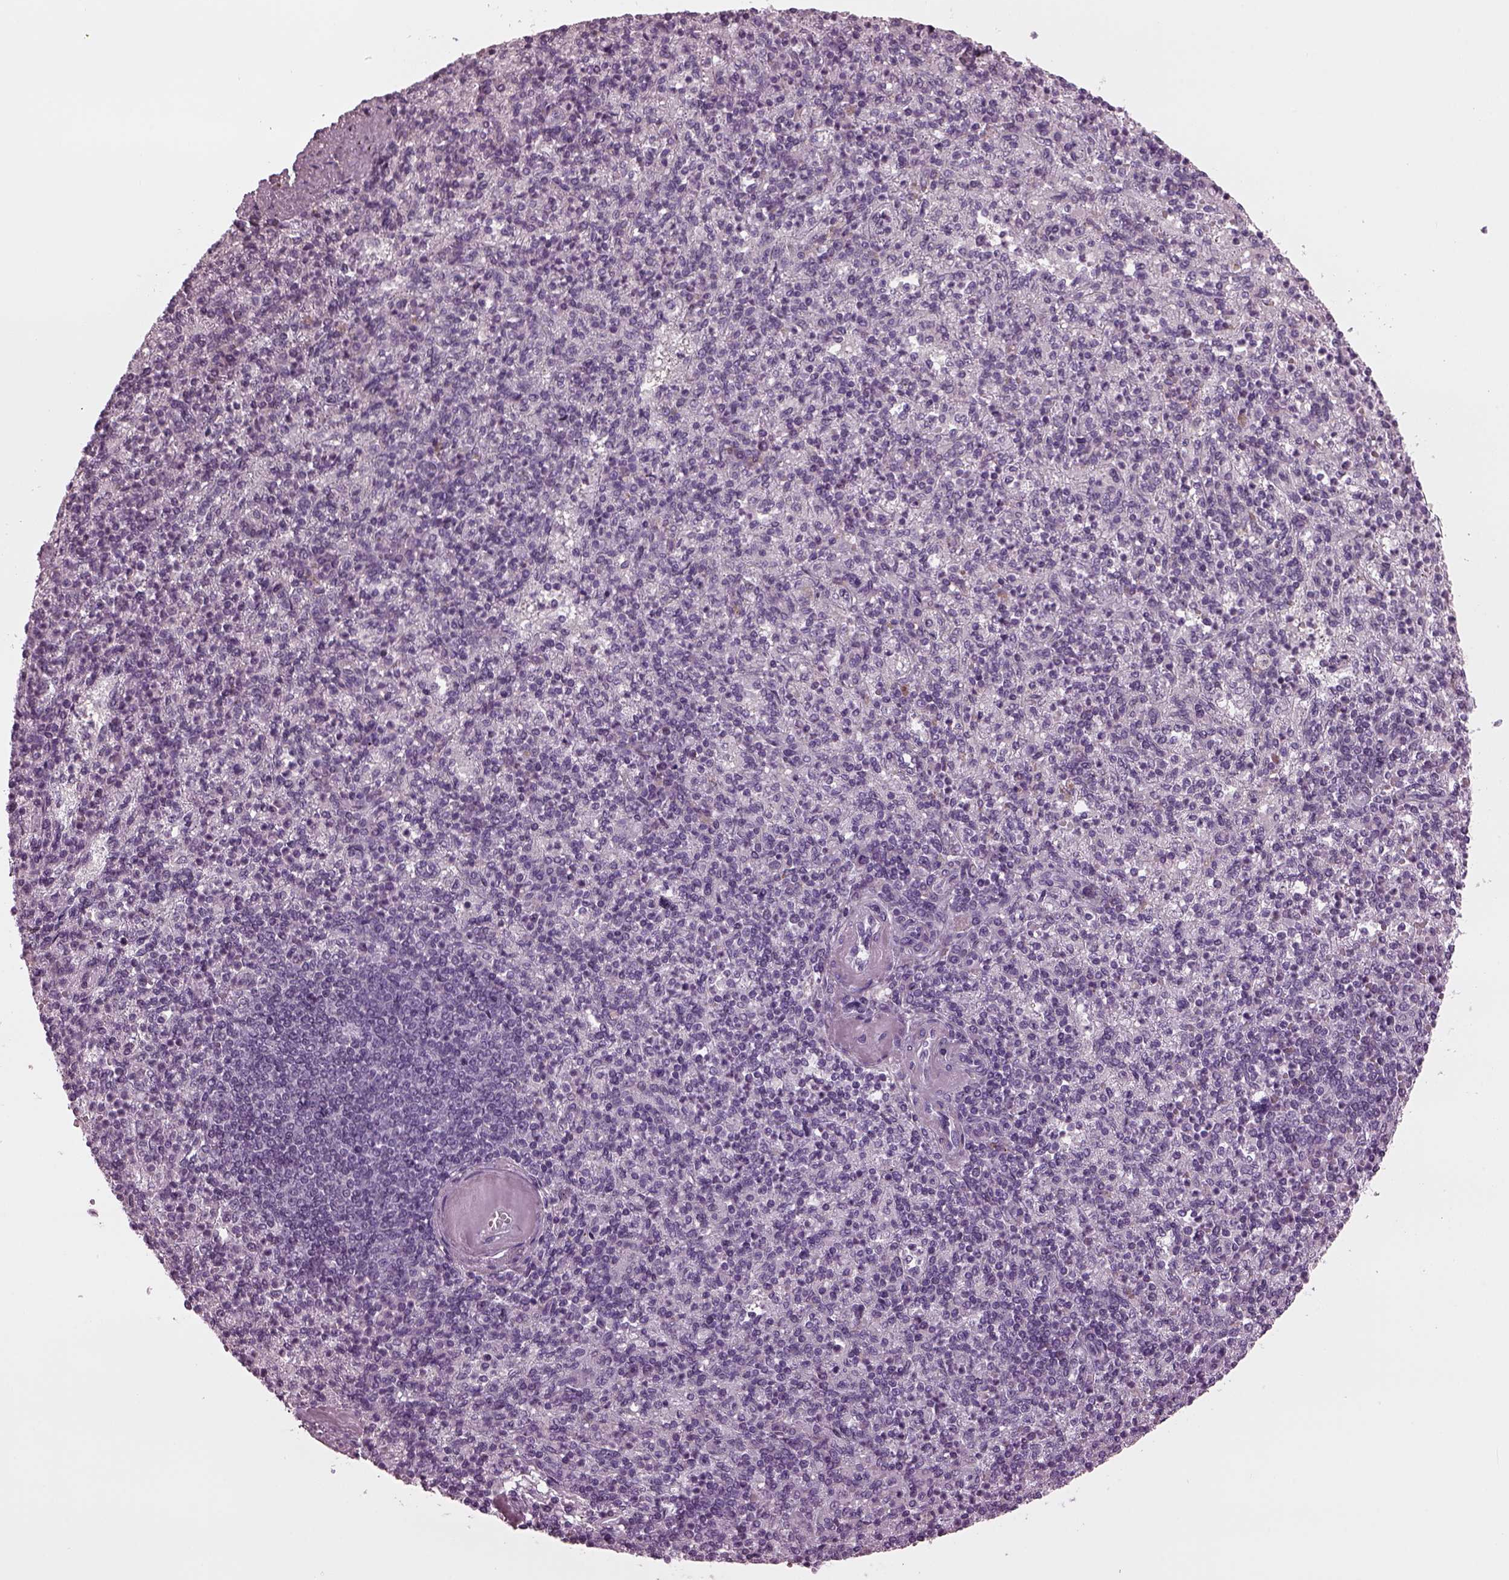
{"staining": {"intensity": "negative", "quantity": "none", "location": "none"}, "tissue": "spleen", "cell_type": "Cells in red pulp", "image_type": "normal", "snomed": [{"axis": "morphology", "description": "Normal tissue, NOS"}, {"axis": "topography", "description": "Spleen"}], "caption": "Cells in red pulp show no significant positivity in benign spleen. (DAB immunohistochemistry, high magnification).", "gene": "TPPP2", "patient": {"sex": "female", "age": 74}}